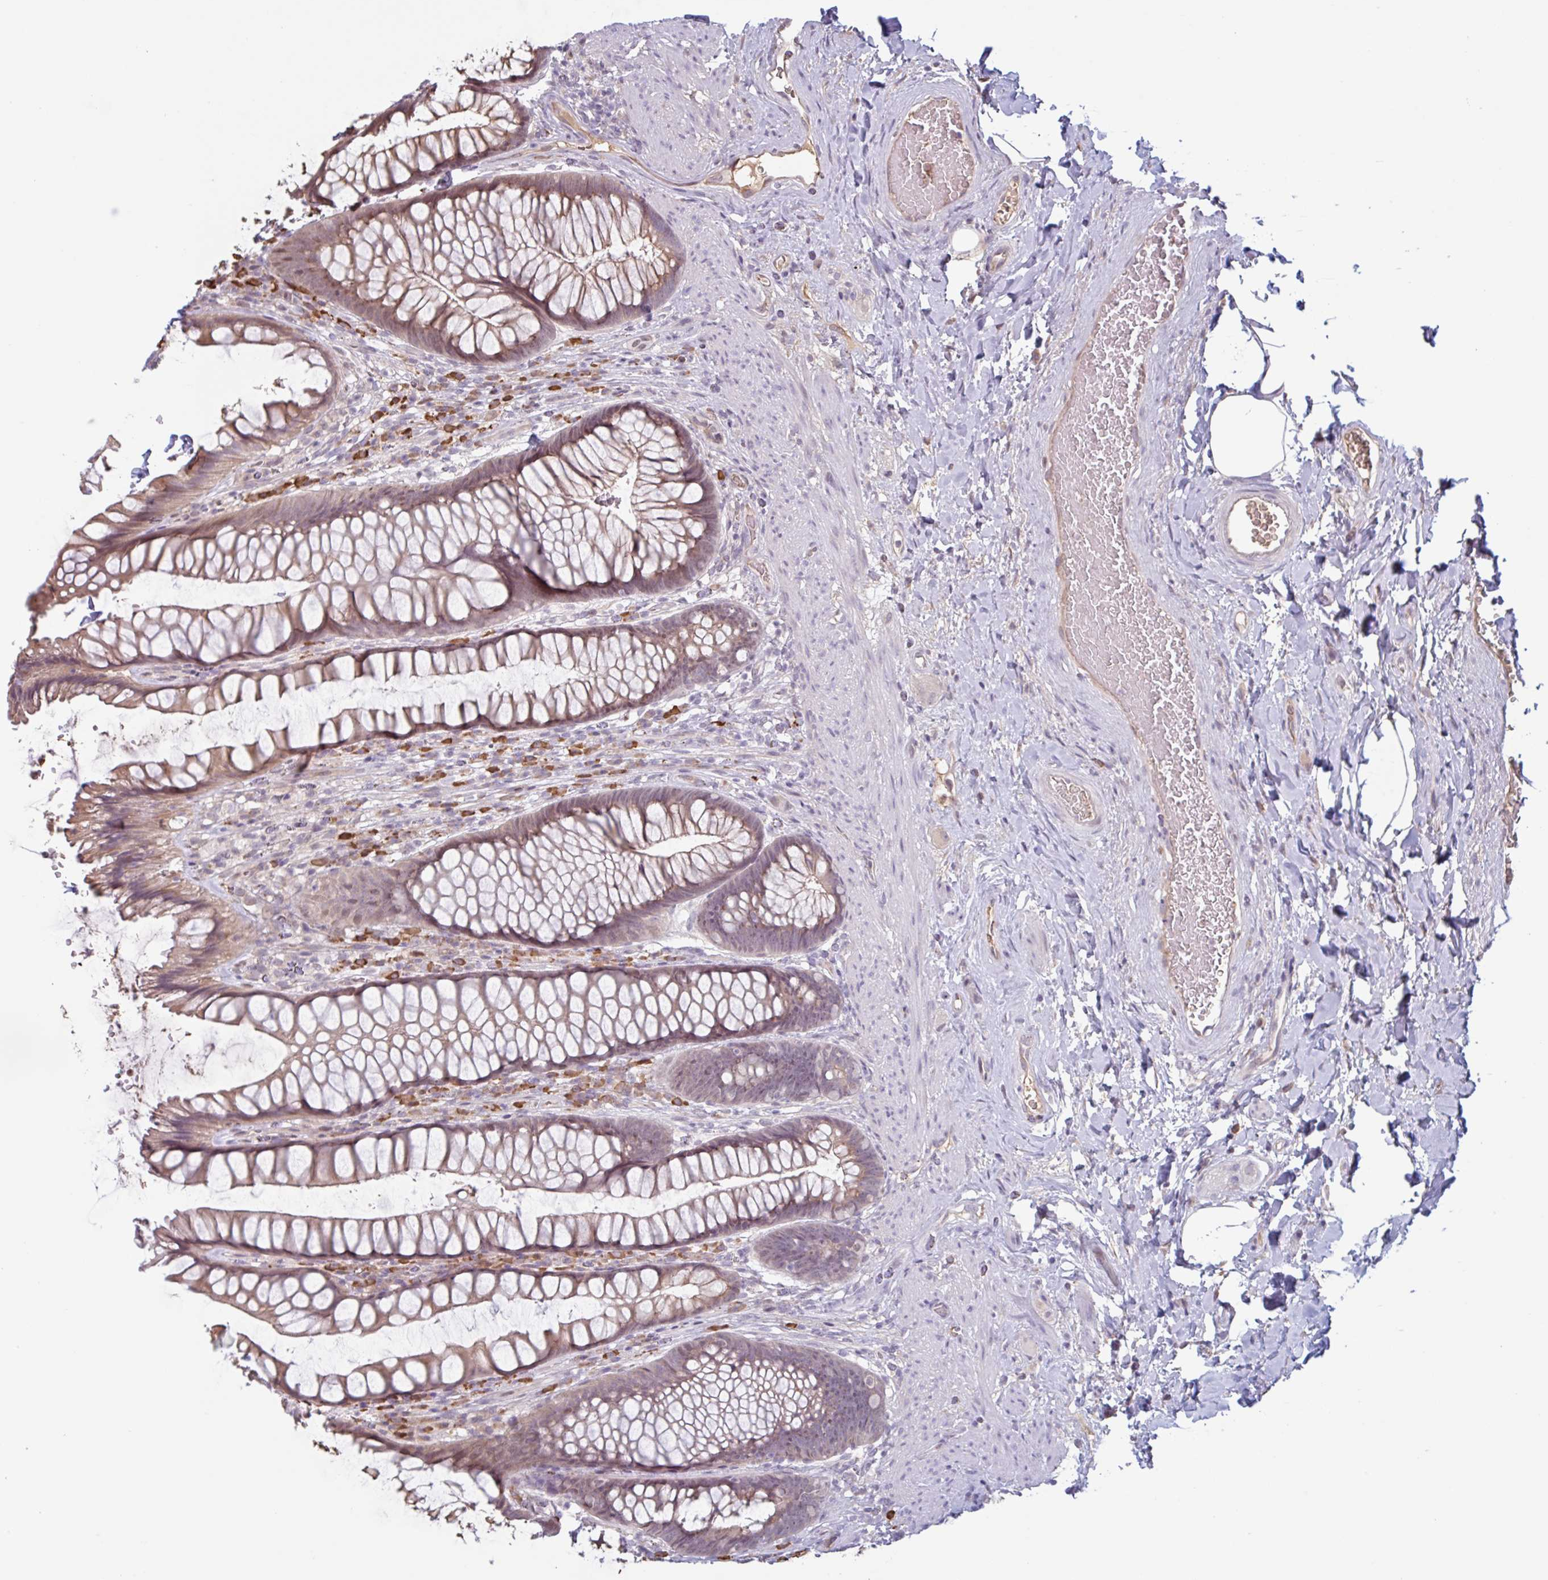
{"staining": {"intensity": "weak", "quantity": ">75%", "location": "cytoplasmic/membranous"}, "tissue": "rectum", "cell_type": "Glandular cells", "image_type": "normal", "snomed": [{"axis": "morphology", "description": "Normal tissue, NOS"}, {"axis": "topography", "description": "Rectum"}], "caption": "Rectum stained with DAB (3,3'-diaminobenzidine) IHC demonstrates low levels of weak cytoplasmic/membranous positivity in about >75% of glandular cells. Ihc stains the protein of interest in brown and the nuclei are stained blue.", "gene": "TAF1D", "patient": {"sex": "male", "age": 53}}